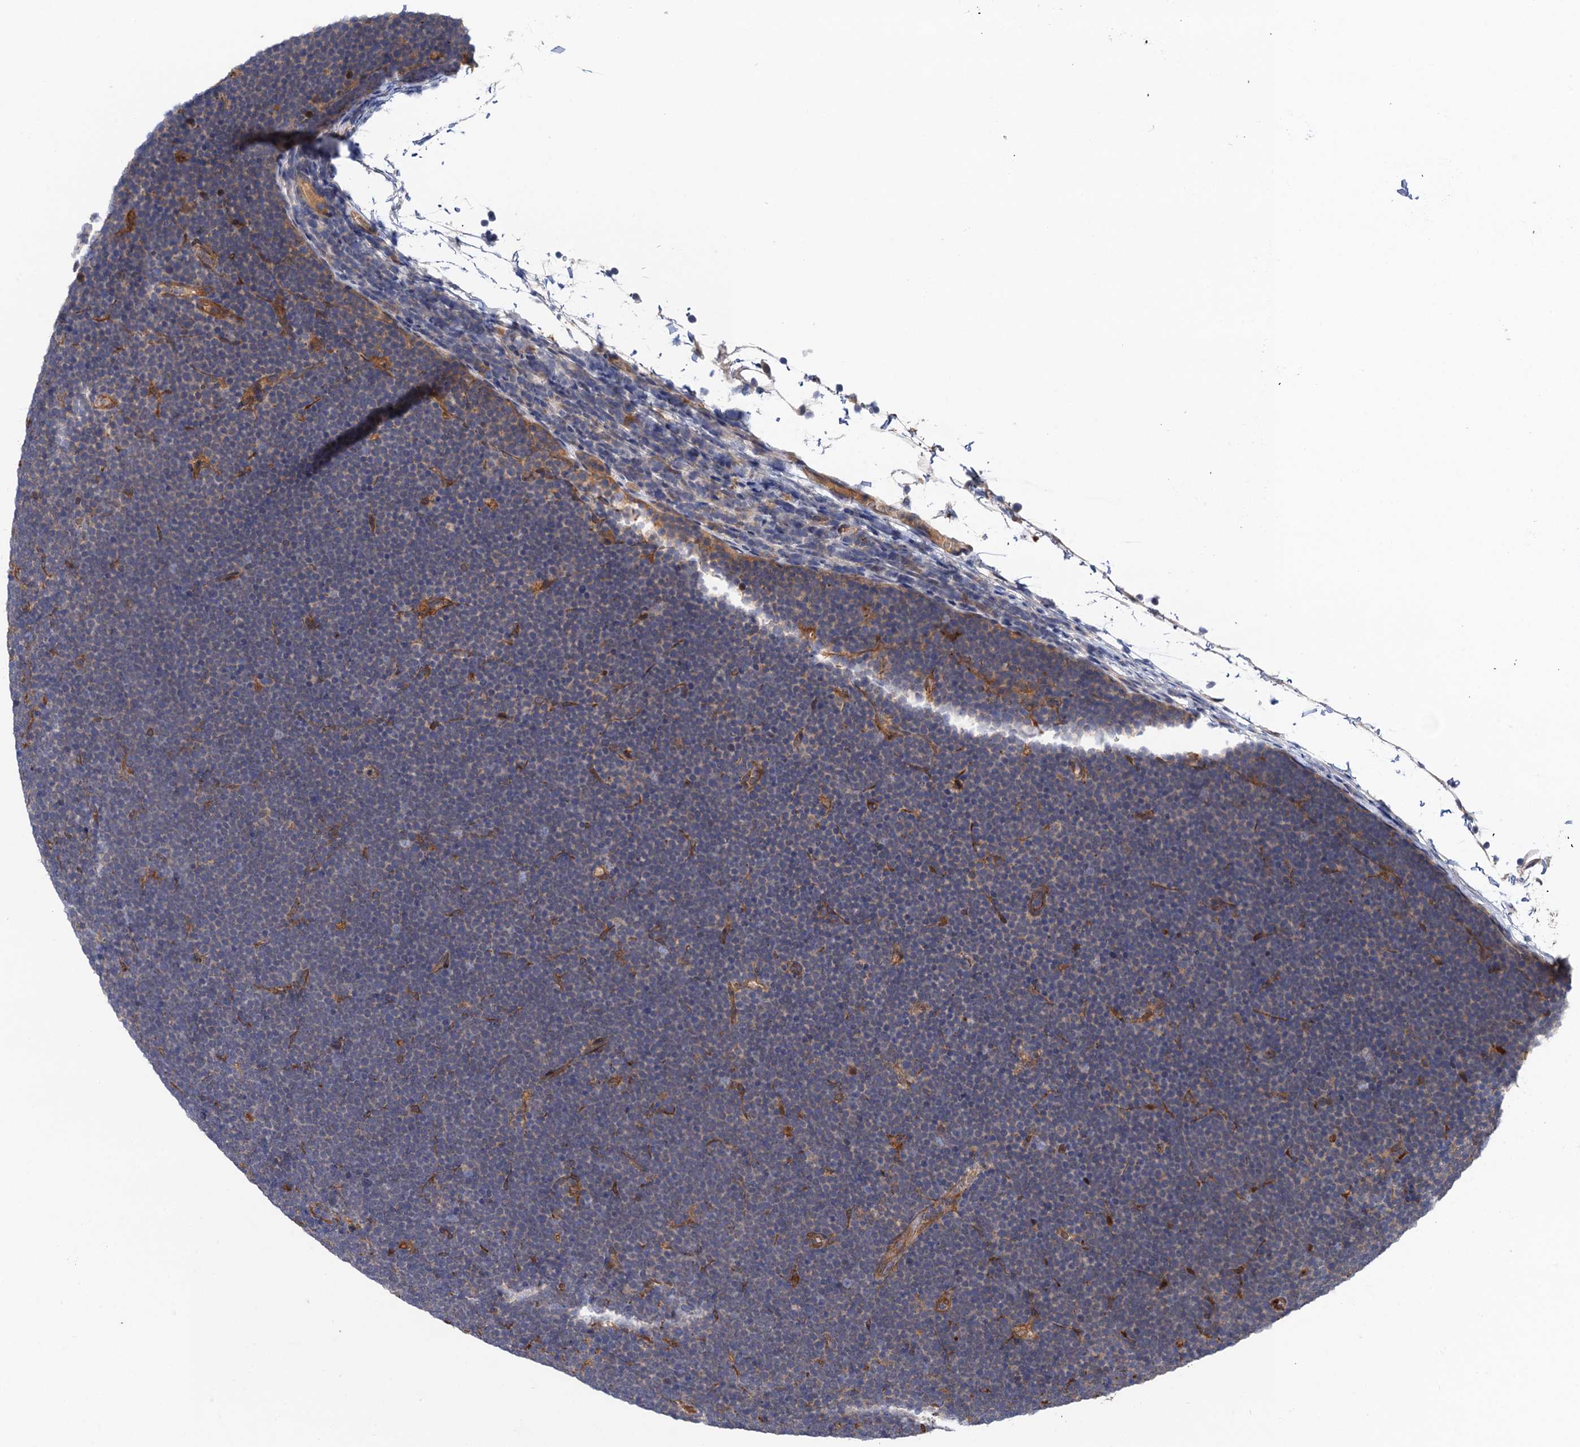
{"staining": {"intensity": "negative", "quantity": "none", "location": "none"}, "tissue": "lymphoma", "cell_type": "Tumor cells", "image_type": "cancer", "snomed": [{"axis": "morphology", "description": "Malignant lymphoma, non-Hodgkin's type, High grade"}, {"axis": "topography", "description": "Lymph node"}], "caption": "A high-resolution image shows IHC staining of malignant lymphoma, non-Hodgkin's type (high-grade), which shows no significant expression in tumor cells.", "gene": "NEK8", "patient": {"sex": "male", "age": 13}}